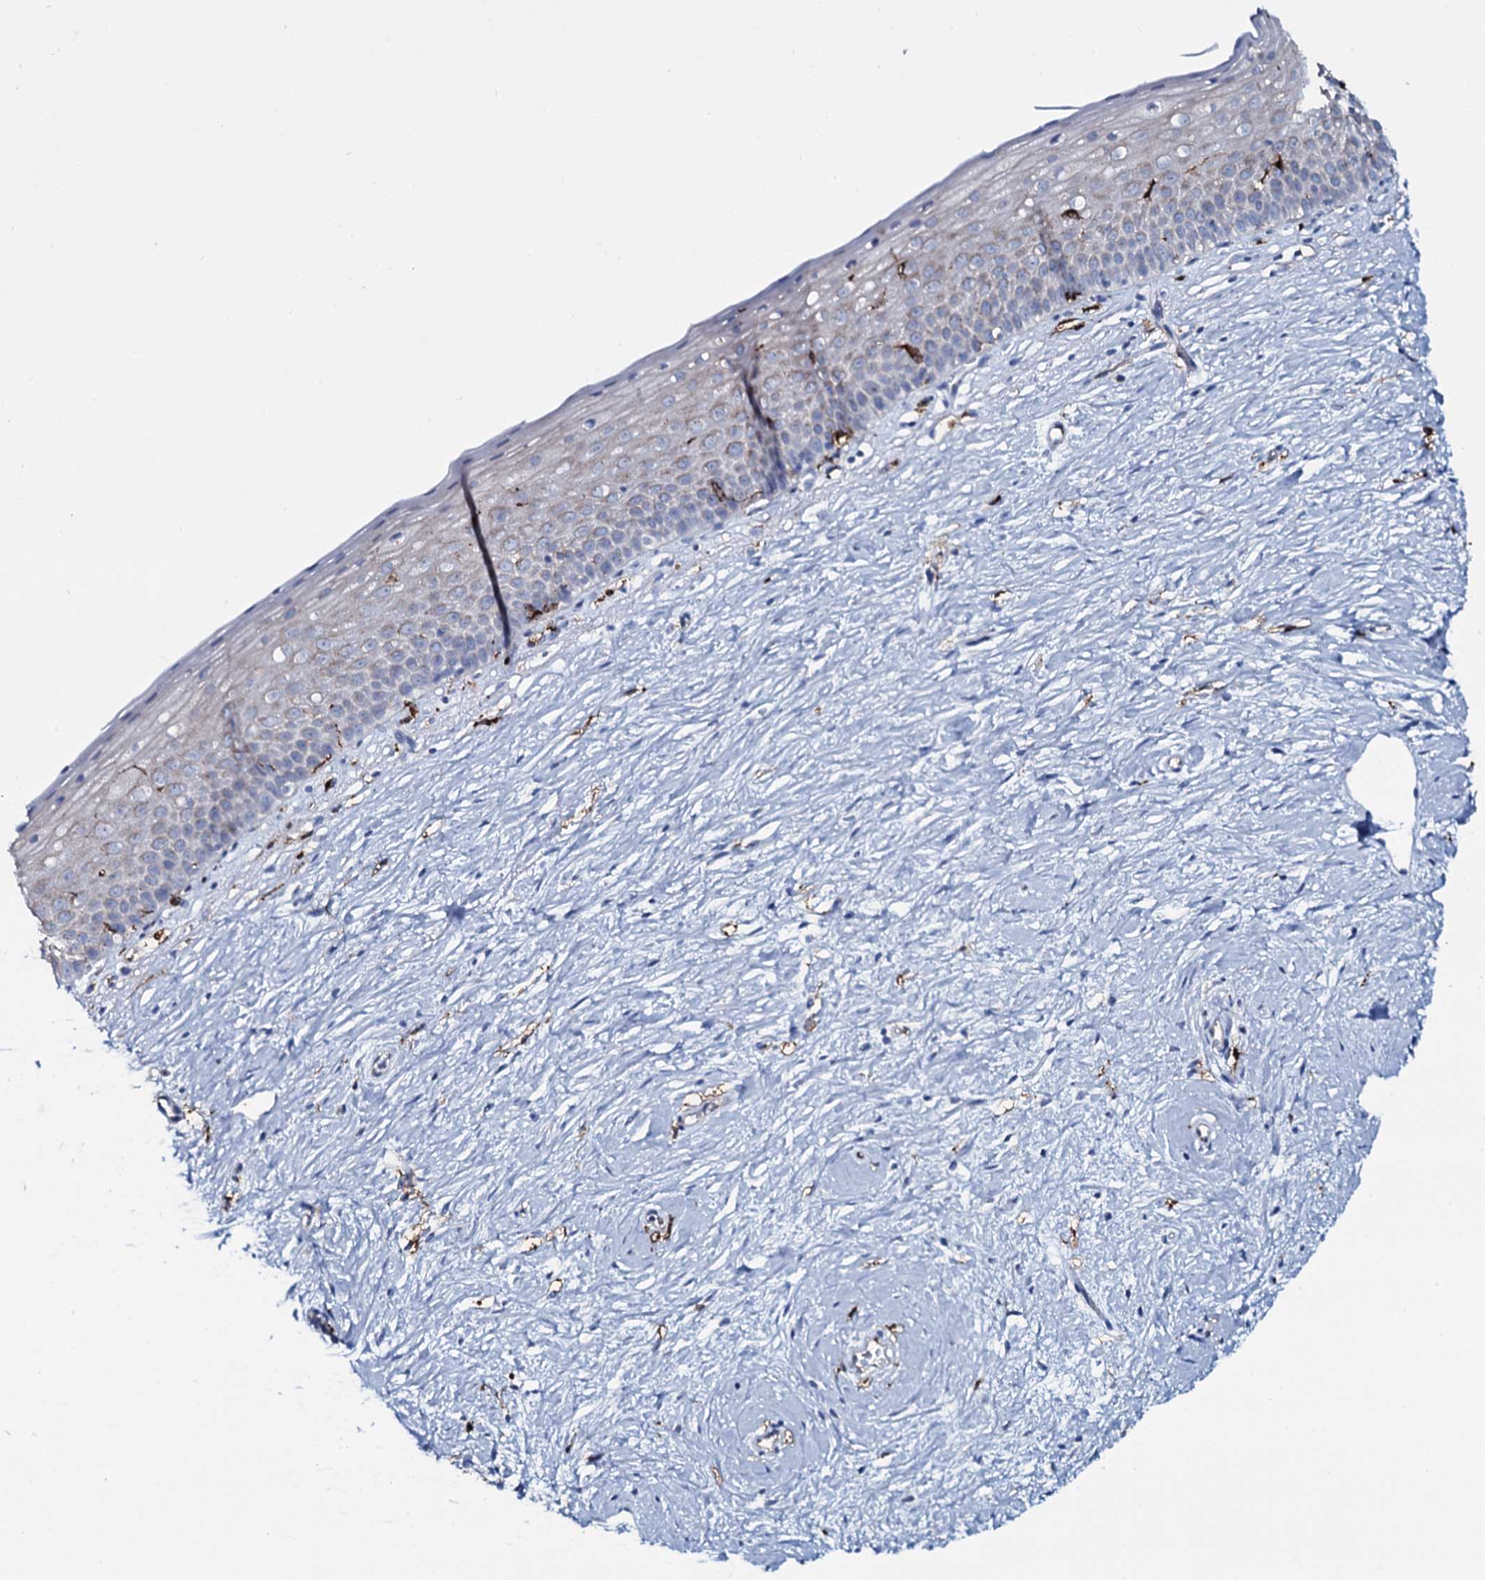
{"staining": {"intensity": "weak", "quantity": "25%-75%", "location": "cytoplasmic/membranous"}, "tissue": "cervix", "cell_type": "Glandular cells", "image_type": "normal", "snomed": [{"axis": "morphology", "description": "Normal tissue, NOS"}, {"axis": "topography", "description": "Cervix"}], "caption": "There is low levels of weak cytoplasmic/membranous positivity in glandular cells of normal cervix, as demonstrated by immunohistochemical staining (brown color).", "gene": "OSBPL2", "patient": {"sex": "female", "age": 57}}